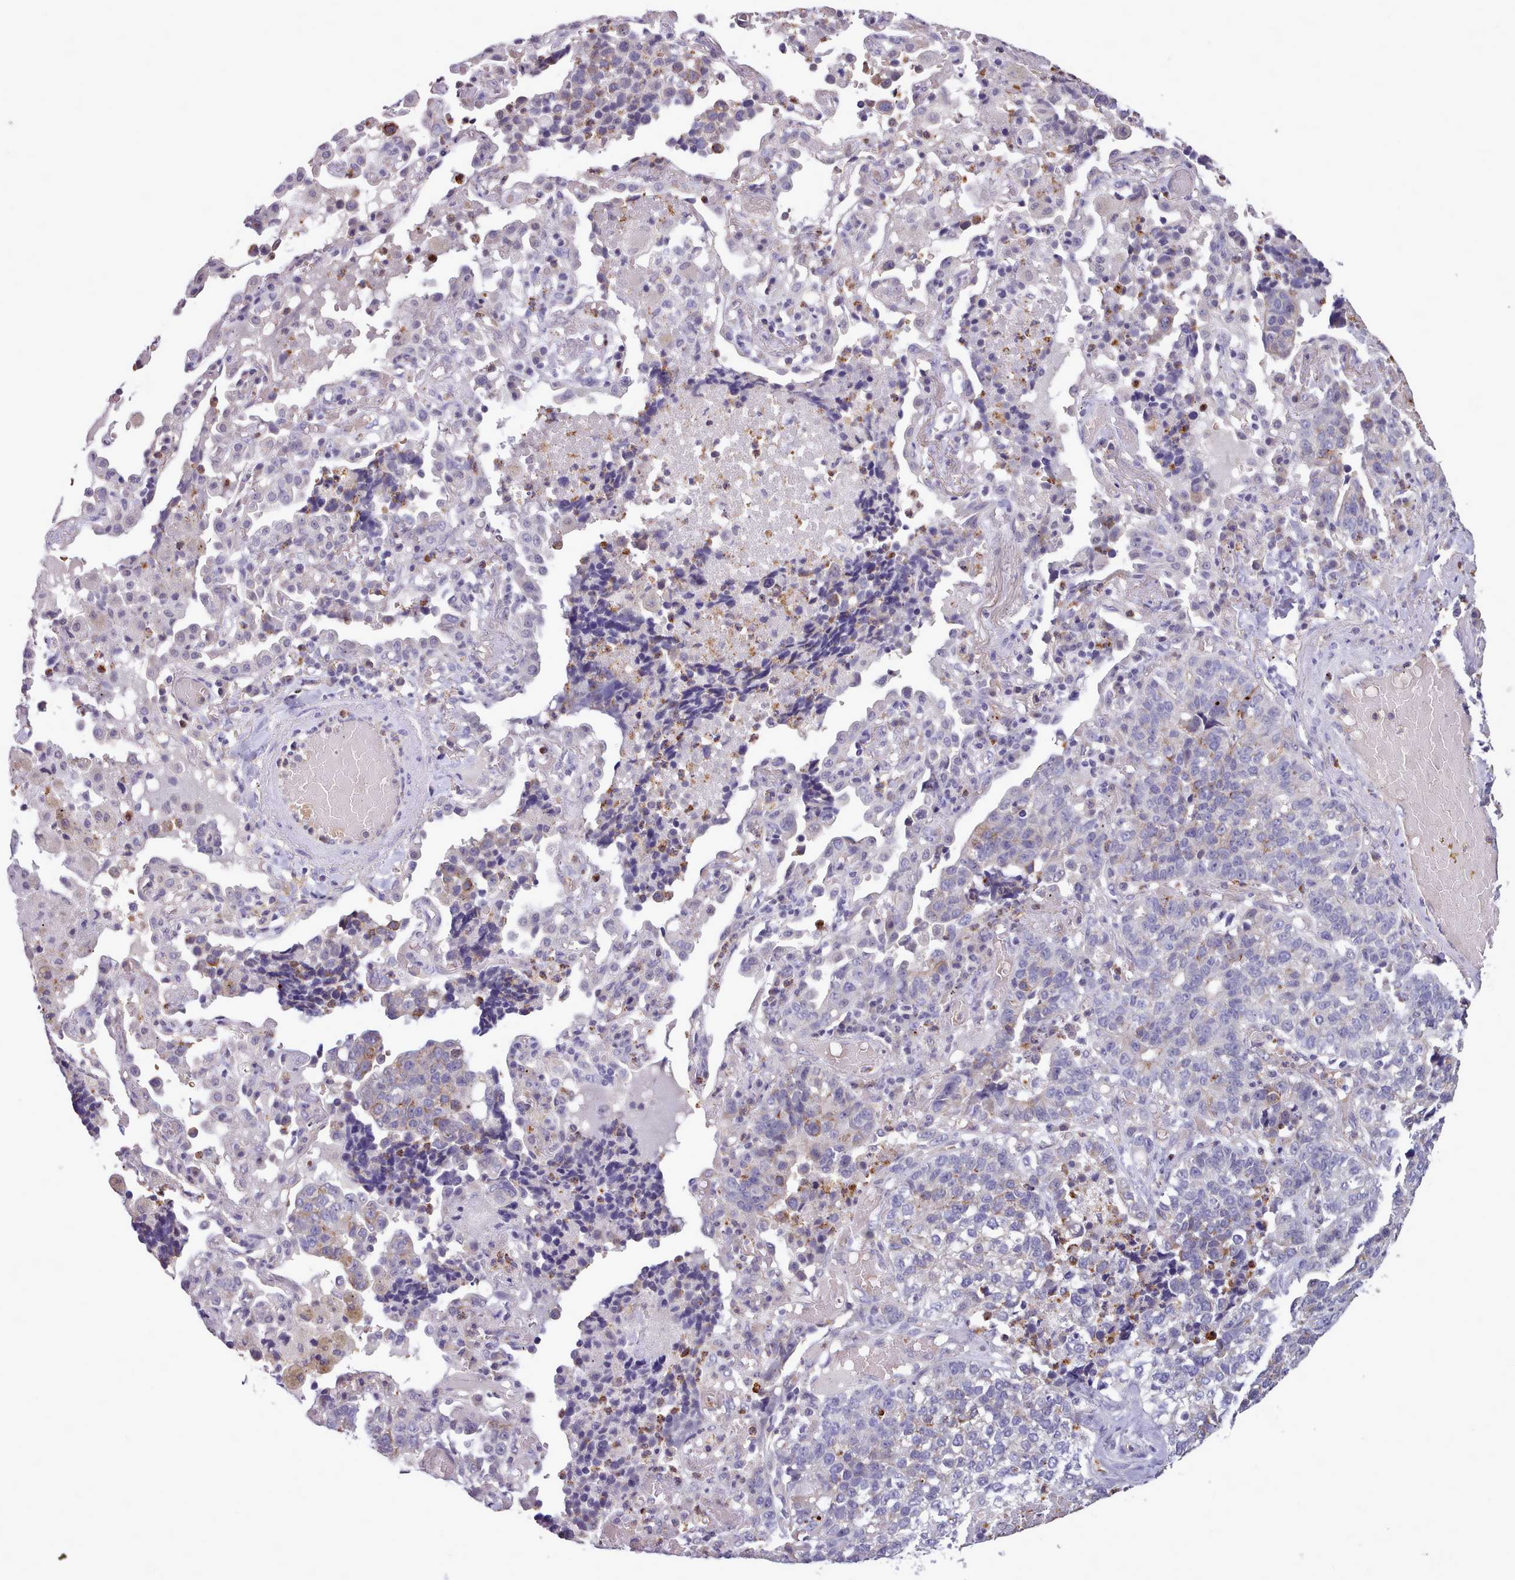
{"staining": {"intensity": "weak", "quantity": "<25%", "location": "cytoplasmic/membranous"}, "tissue": "lung cancer", "cell_type": "Tumor cells", "image_type": "cancer", "snomed": [{"axis": "morphology", "description": "Adenocarcinoma, NOS"}, {"axis": "topography", "description": "Lung"}], "caption": "This is an immunohistochemistry micrograph of human lung cancer. There is no positivity in tumor cells.", "gene": "KCTD16", "patient": {"sex": "male", "age": 49}}